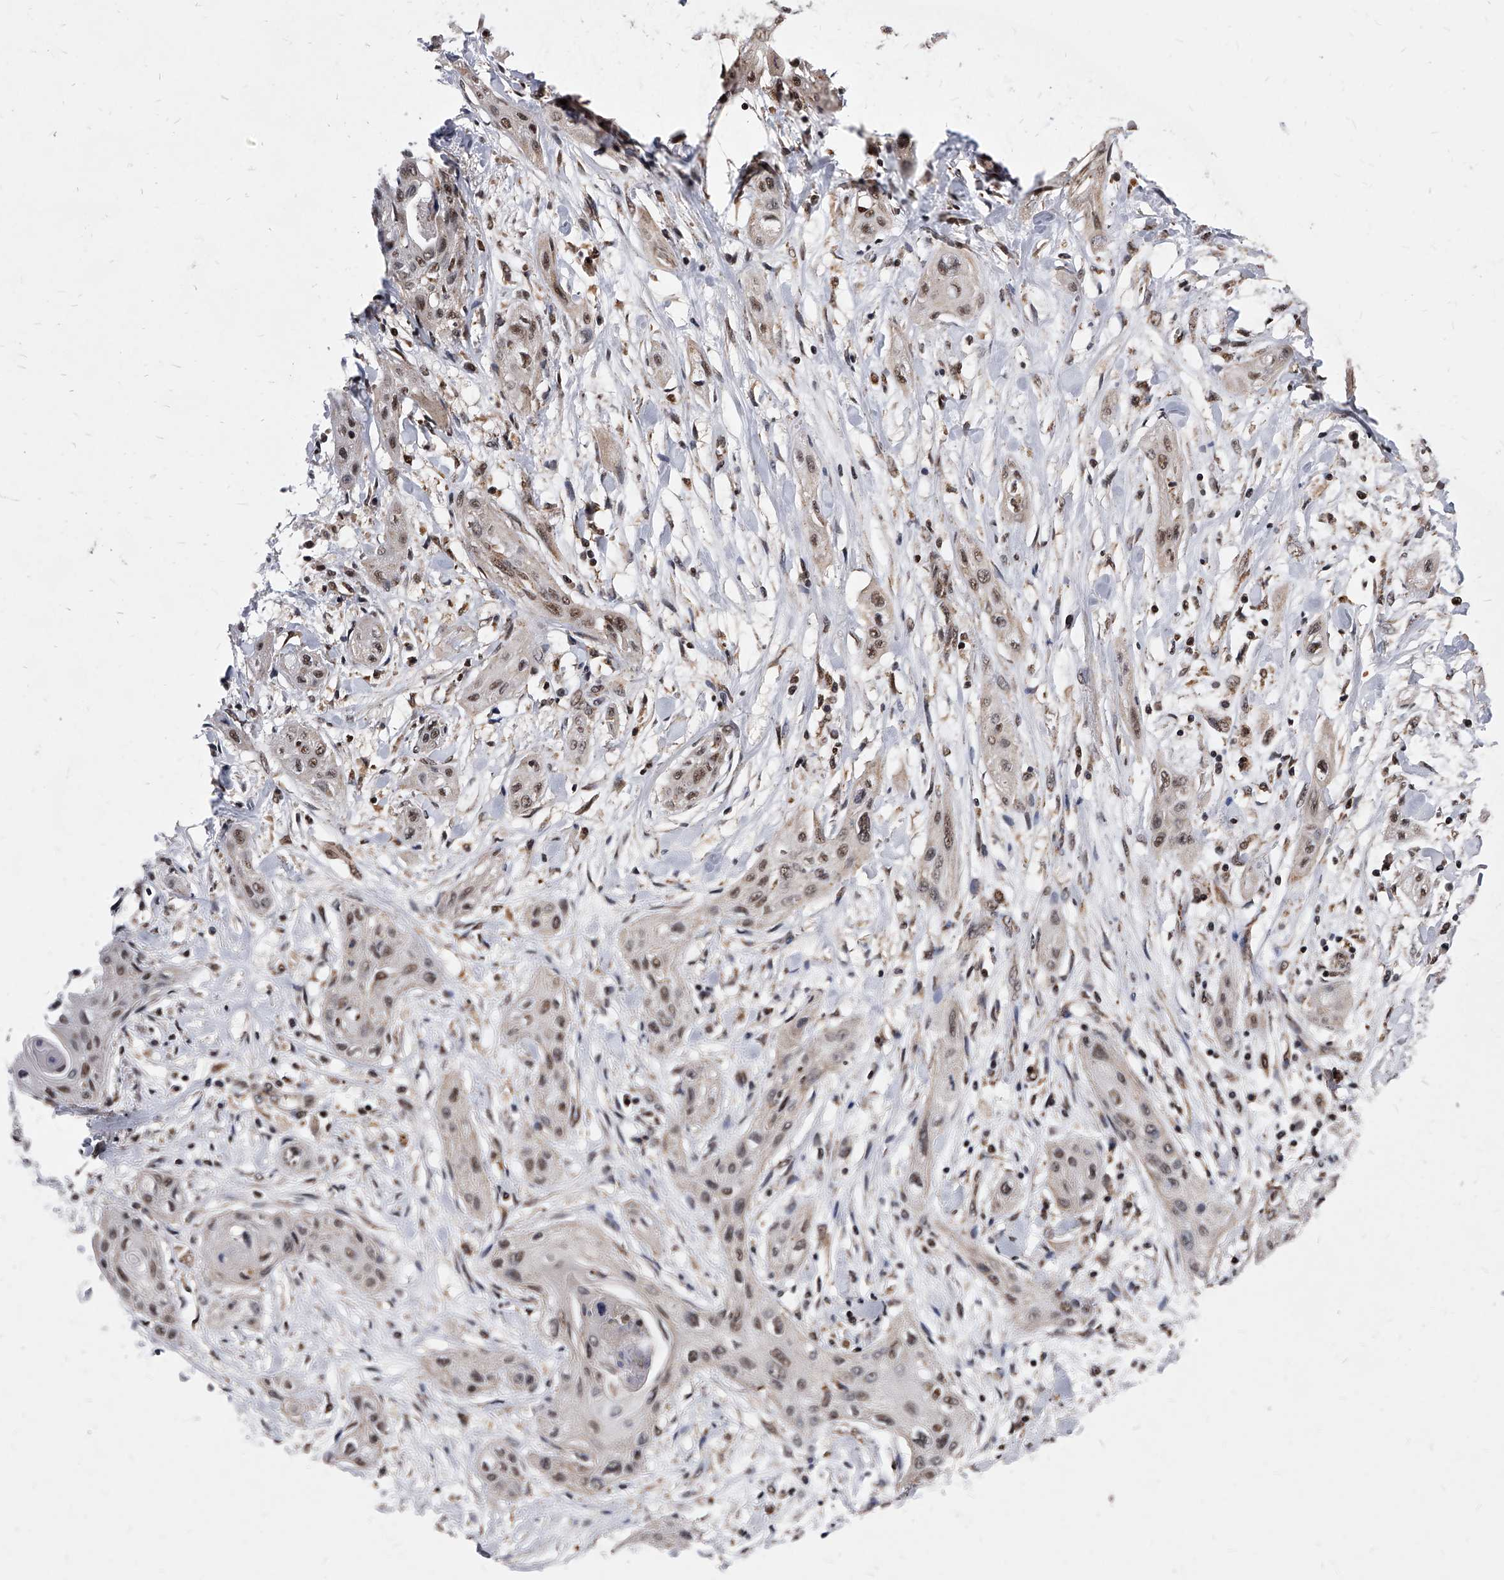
{"staining": {"intensity": "weak", "quantity": ">75%", "location": "nuclear"}, "tissue": "lung cancer", "cell_type": "Tumor cells", "image_type": "cancer", "snomed": [{"axis": "morphology", "description": "Squamous cell carcinoma, NOS"}, {"axis": "topography", "description": "Lung"}], "caption": "IHC staining of lung squamous cell carcinoma, which exhibits low levels of weak nuclear positivity in approximately >75% of tumor cells indicating weak nuclear protein positivity. The staining was performed using DAB (3,3'-diaminobenzidine) (brown) for protein detection and nuclei were counterstained in hematoxylin (blue).", "gene": "DUSP22", "patient": {"sex": "female", "age": 47}}